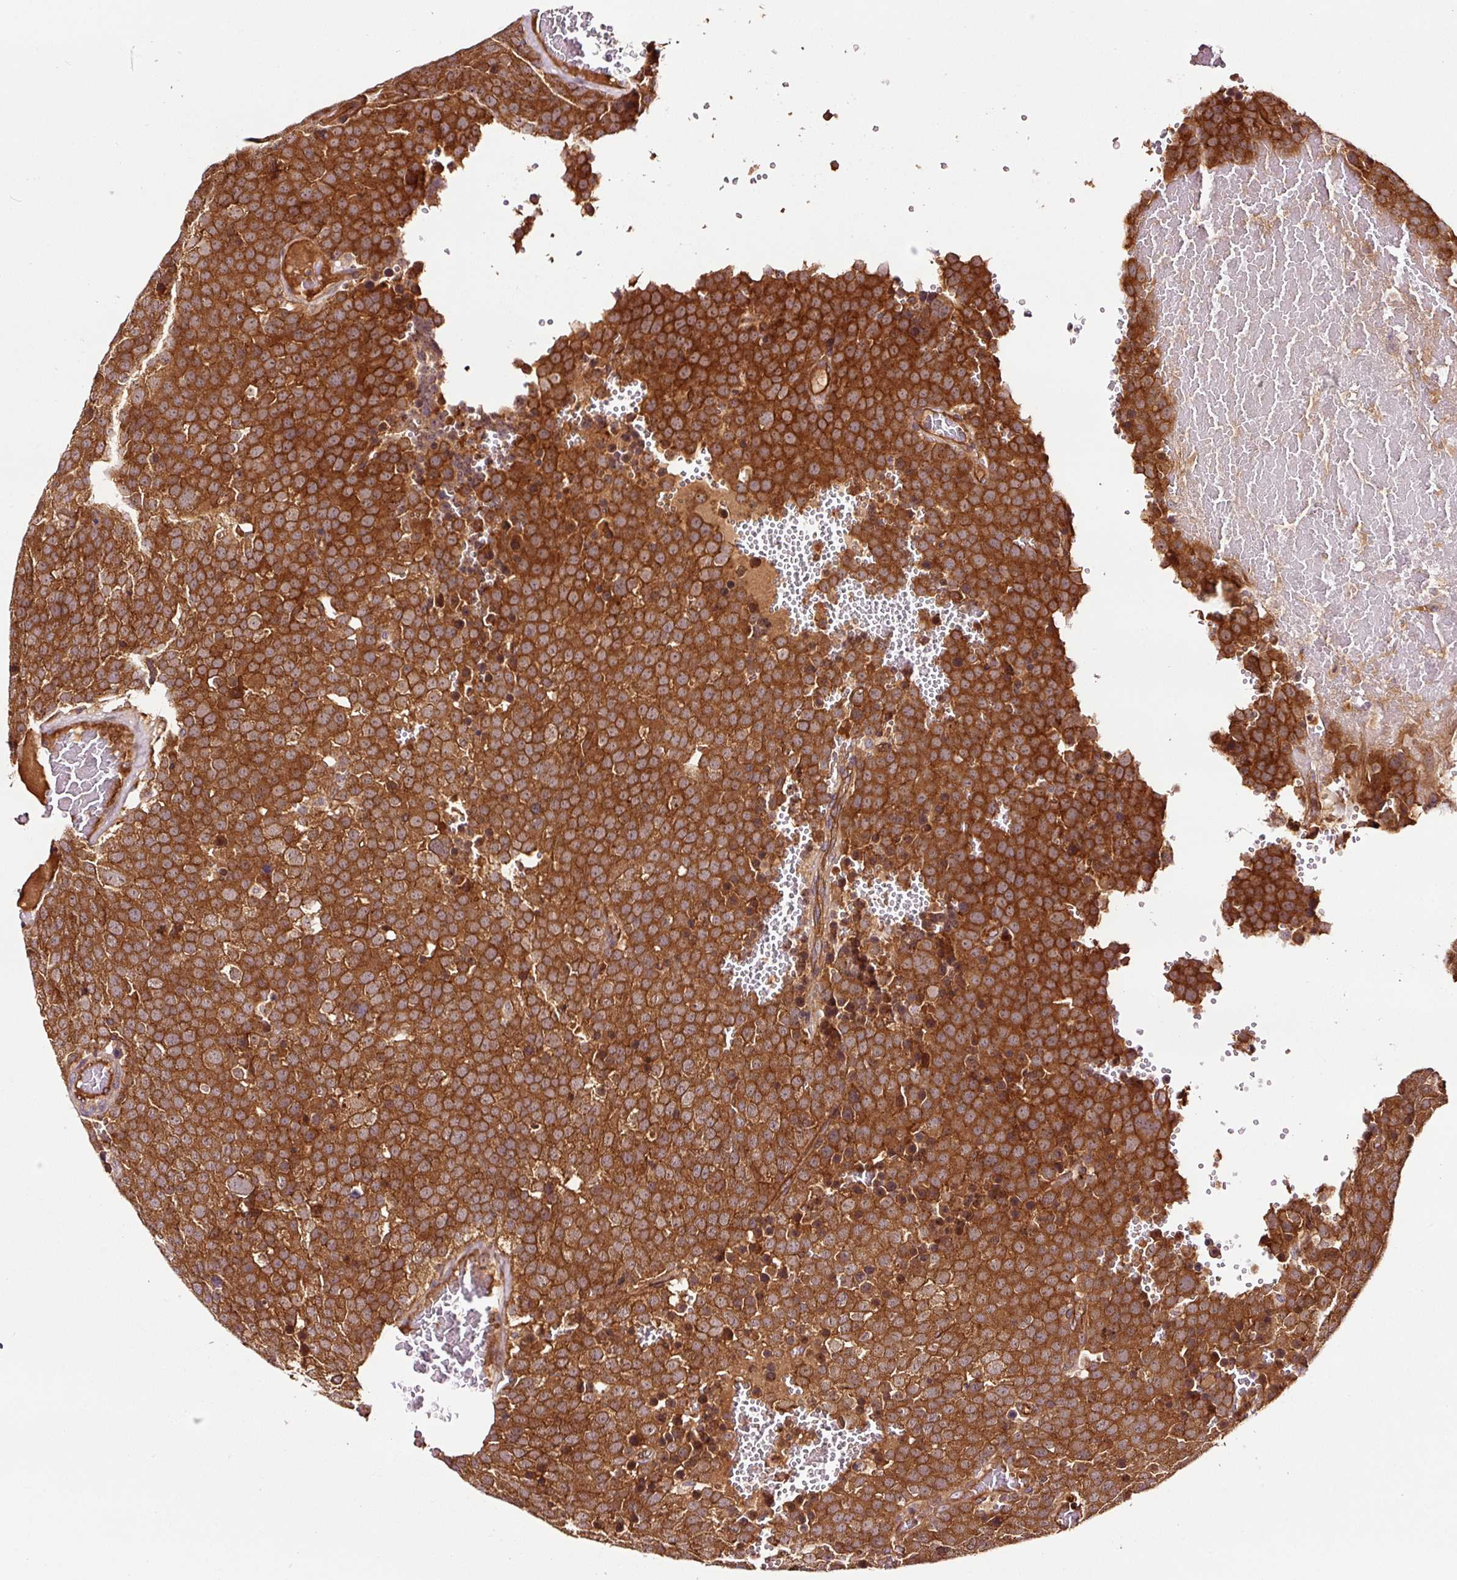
{"staining": {"intensity": "strong", "quantity": ">75%", "location": "cytoplasmic/membranous"}, "tissue": "testis cancer", "cell_type": "Tumor cells", "image_type": "cancer", "snomed": [{"axis": "morphology", "description": "Seminoma, NOS"}, {"axis": "topography", "description": "Testis"}], "caption": "Immunohistochemistry (IHC) of testis cancer displays high levels of strong cytoplasmic/membranous staining in about >75% of tumor cells. (DAB = brown stain, brightfield microscopy at high magnification).", "gene": "METAP1", "patient": {"sex": "male", "age": 71}}